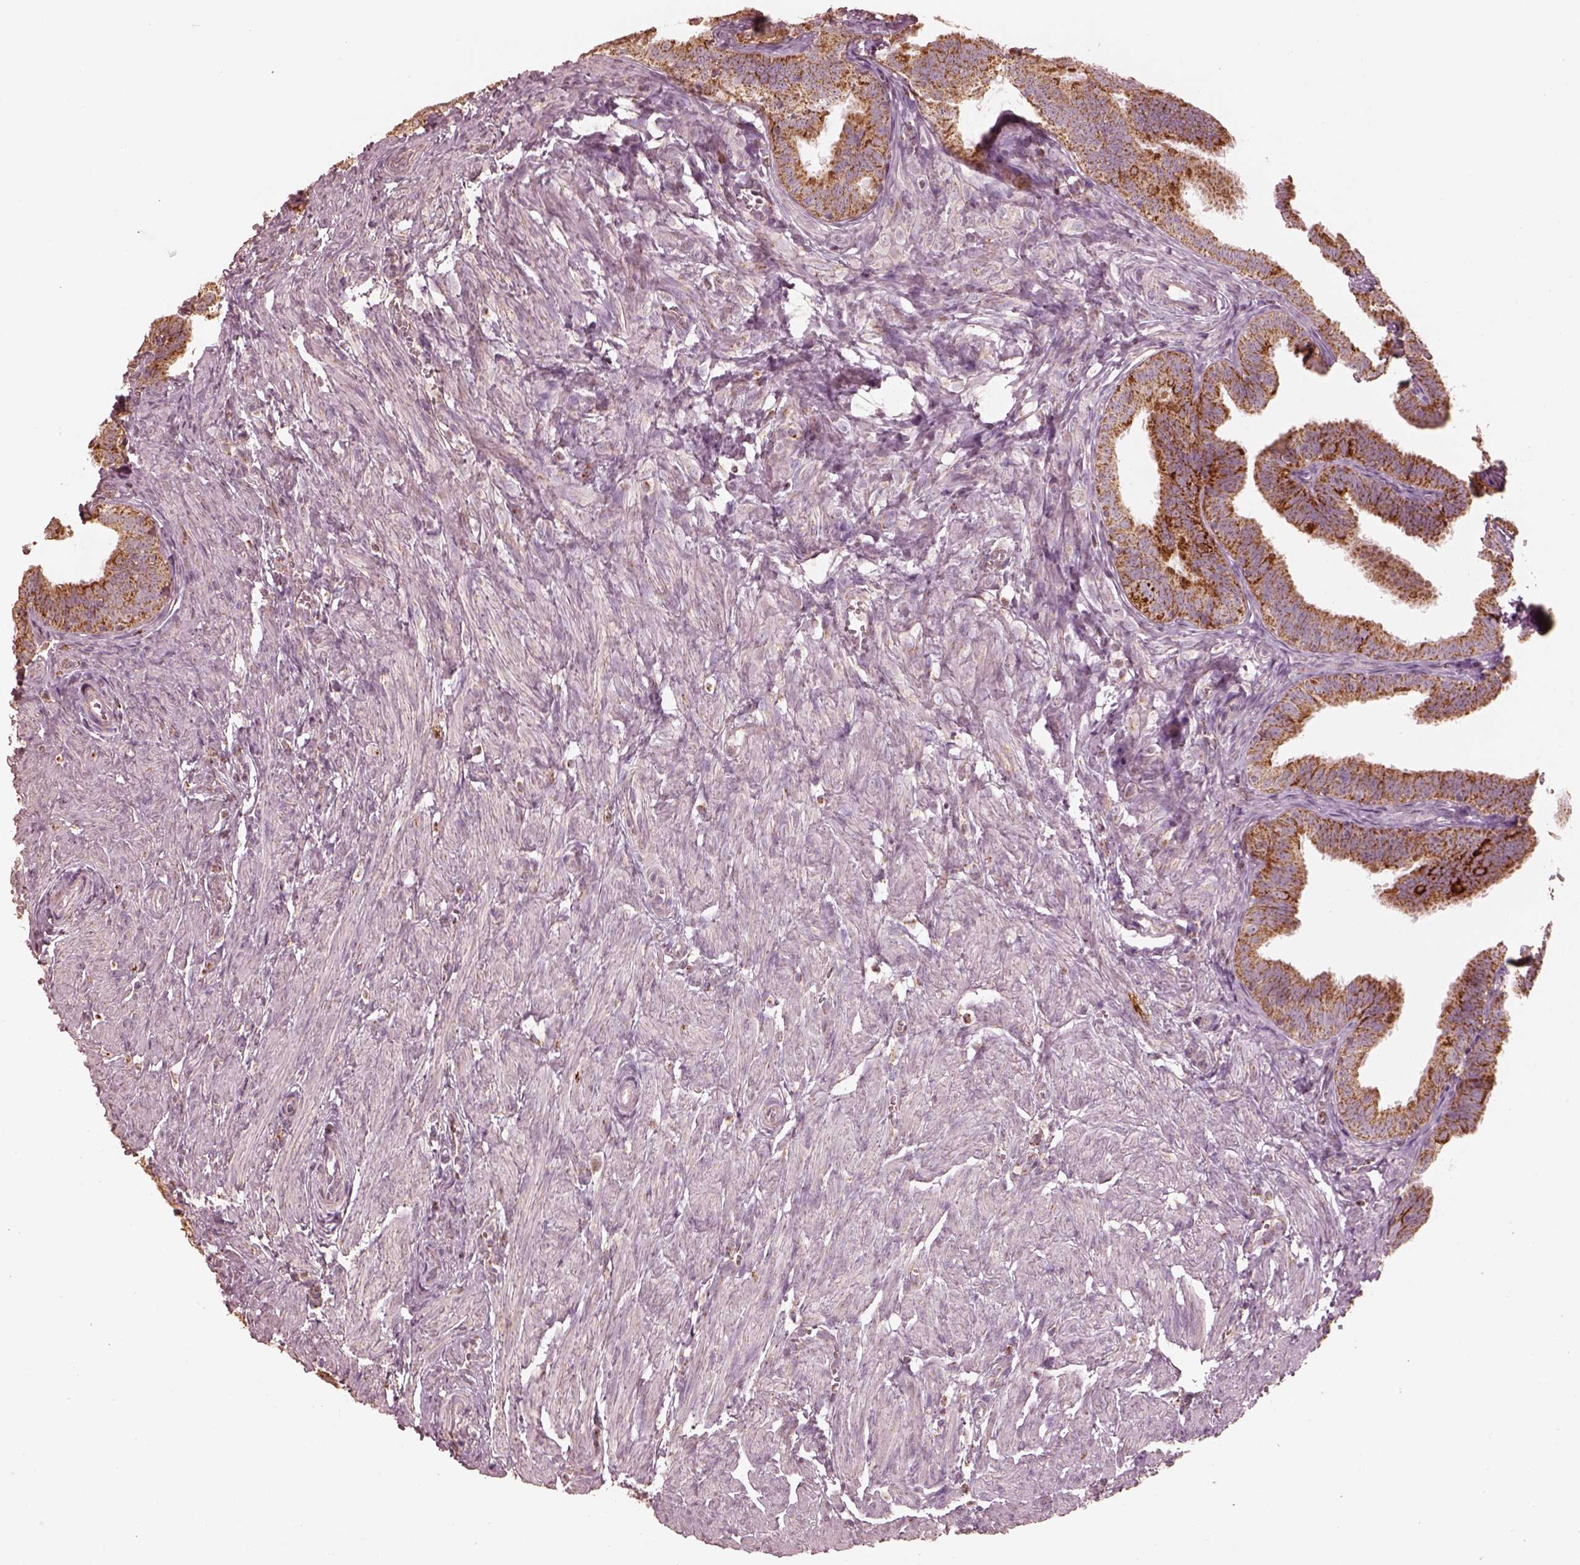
{"staining": {"intensity": "strong", "quantity": ">75%", "location": "cytoplasmic/membranous"}, "tissue": "fallopian tube", "cell_type": "Glandular cells", "image_type": "normal", "snomed": [{"axis": "morphology", "description": "Normal tissue, NOS"}, {"axis": "topography", "description": "Fallopian tube"}], "caption": "About >75% of glandular cells in normal human fallopian tube reveal strong cytoplasmic/membranous protein positivity as visualized by brown immunohistochemical staining.", "gene": "ENTPD6", "patient": {"sex": "female", "age": 25}}